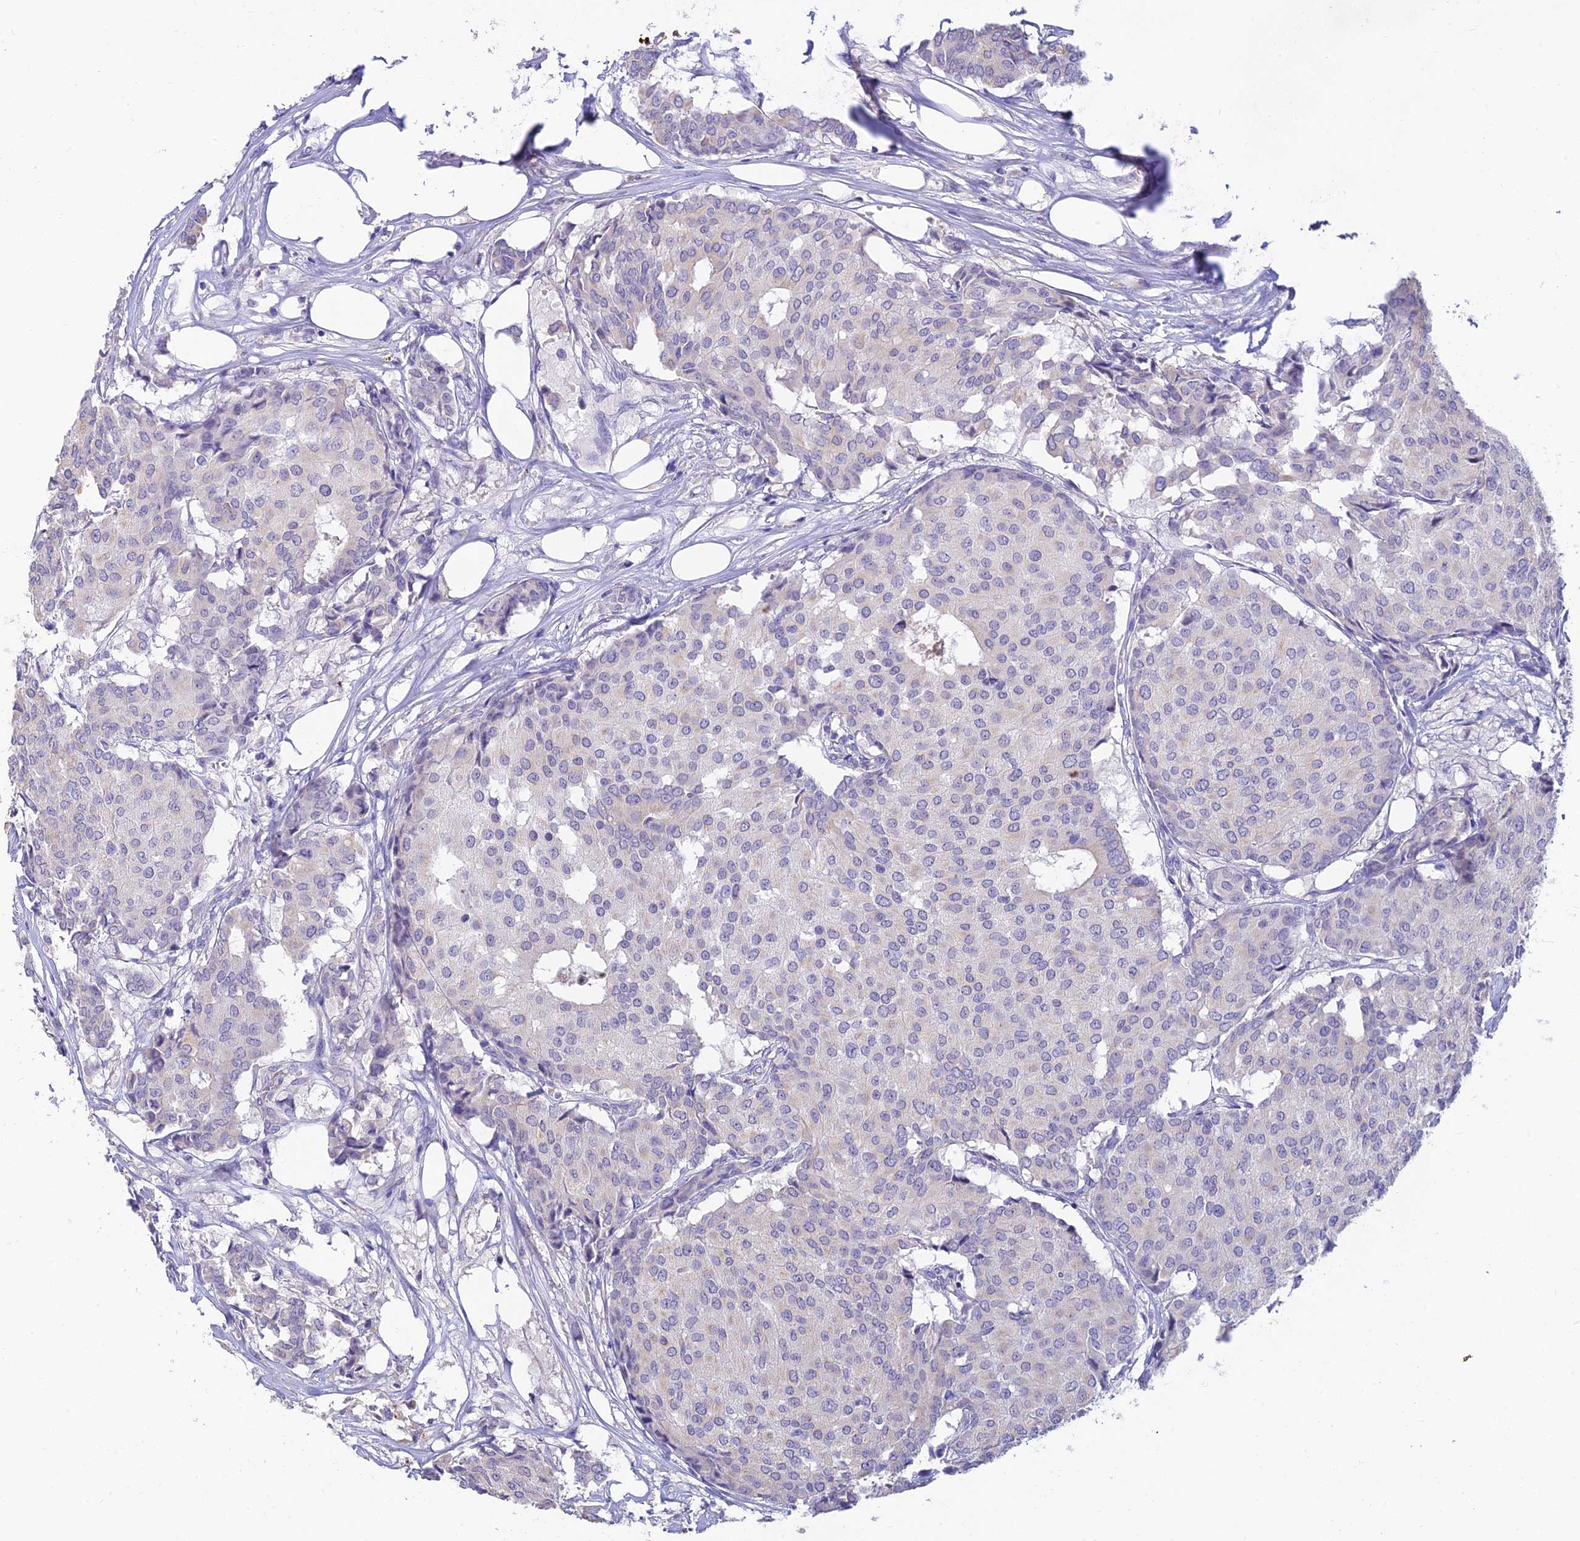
{"staining": {"intensity": "negative", "quantity": "none", "location": "none"}, "tissue": "breast cancer", "cell_type": "Tumor cells", "image_type": "cancer", "snomed": [{"axis": "morphology", "description": "Duct carcinoma"}, {"axis": "topography", "description": "Breast"}], "caption": "The IHC histopathology image has no significant expression in tumor cells of breast intraductal carcinoma tissue.", "gene": "INTS13", "patient": {"sex": "female", "age": 75}}